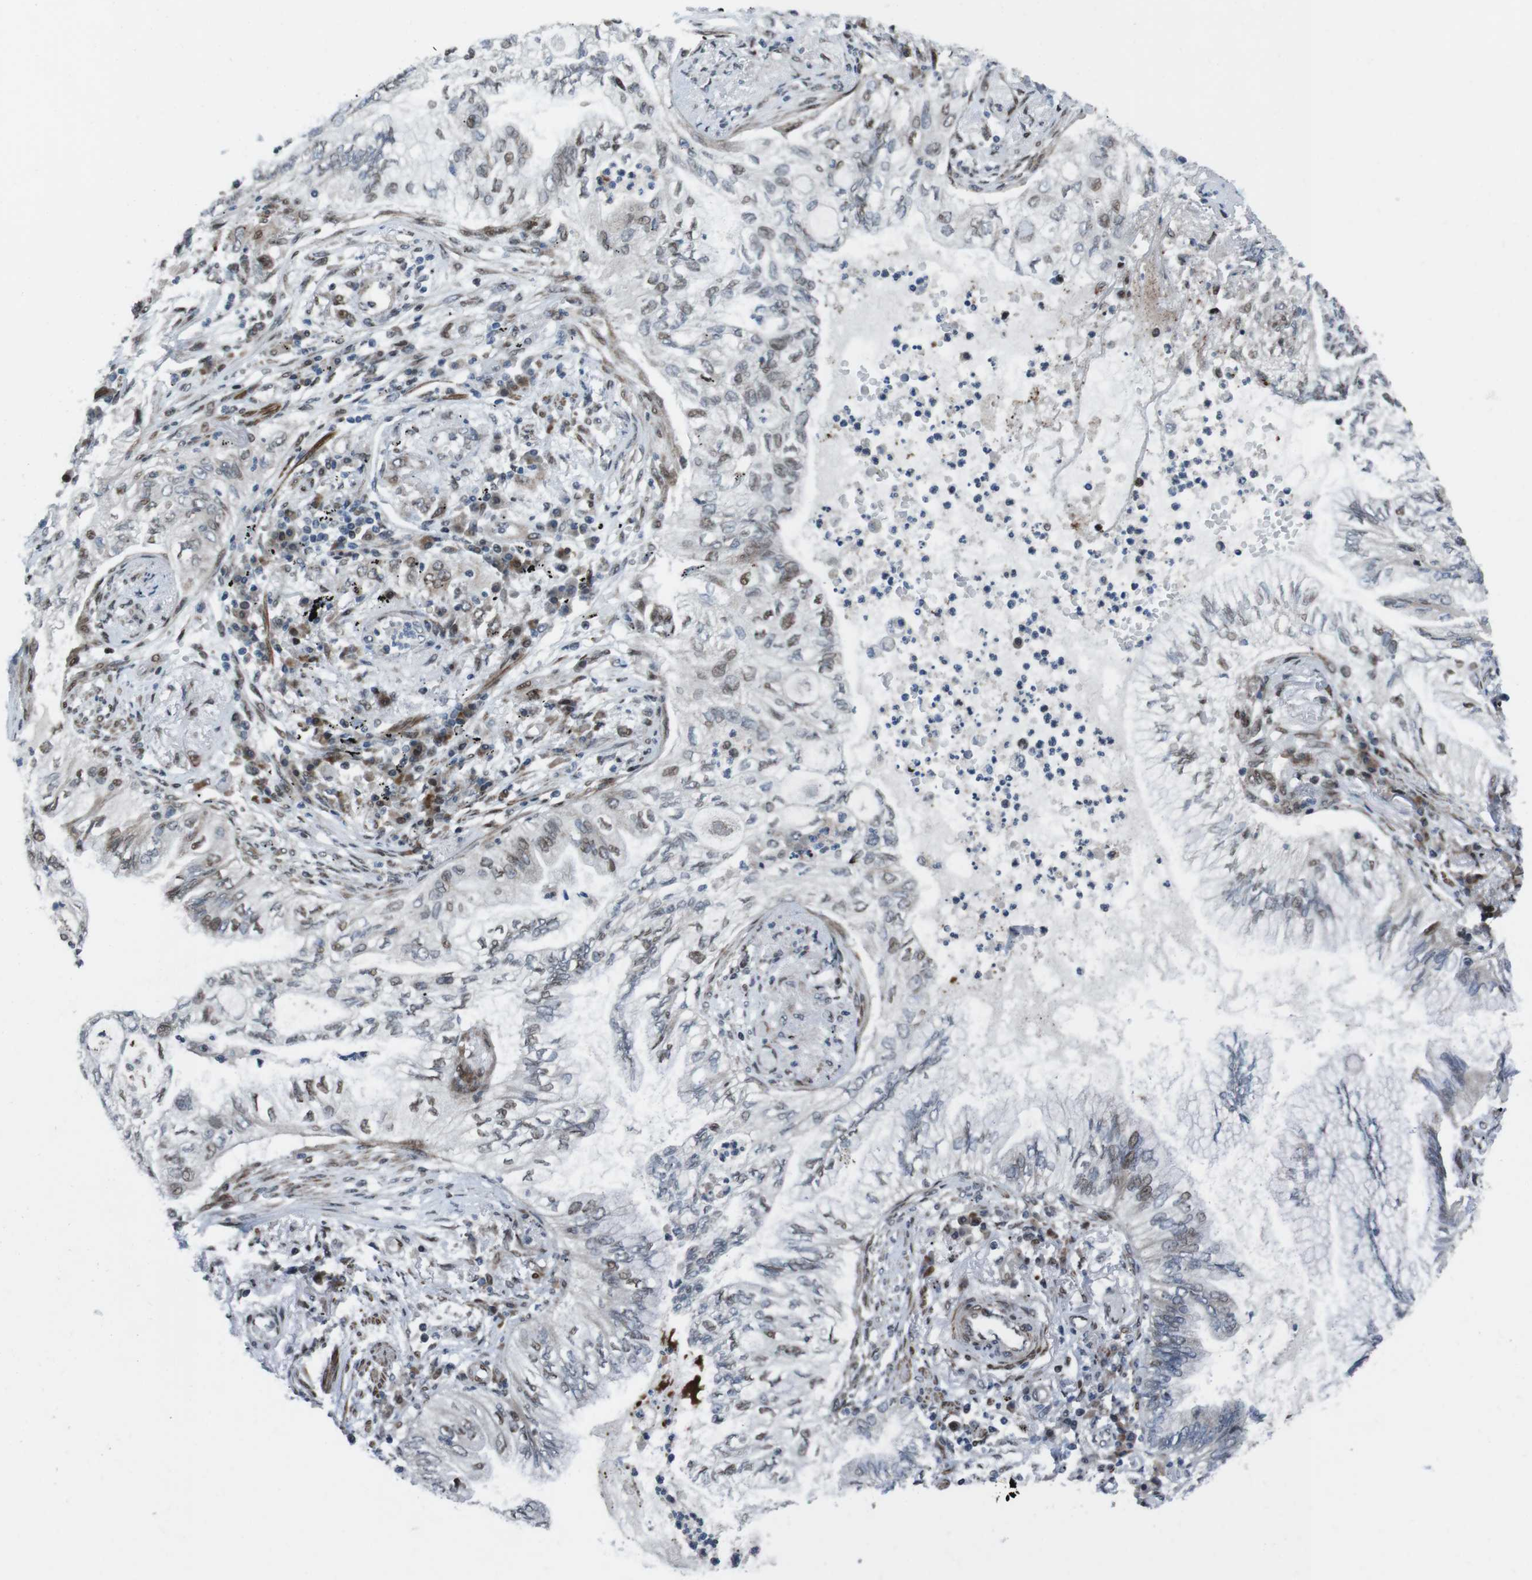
{"staining": {"intensity": "weak", "quantity": "25%-75%", "location": "nuclear"}, "tissue": "lung cancer", "cell_type": "Tumor cells", "image_type": "cancer", "snomed": [{"axis": "morphology", "description": "Normal tissue, NOS"}, {"axis": "morphology", "description": "Adenocarcinoma, NOS"}, {"axis": "topography", "description": "Bronchus"}, {"axis": "topography", "description": "Lung"}], "caption": "Approximately 25%-75% of tumor cells in human lung cancer reveal weak nuclear protein positivity as visualized by brown immunohistochemical staining.", "gene": "PBRM1", "patient": {"sex": "female", "age": 70}}